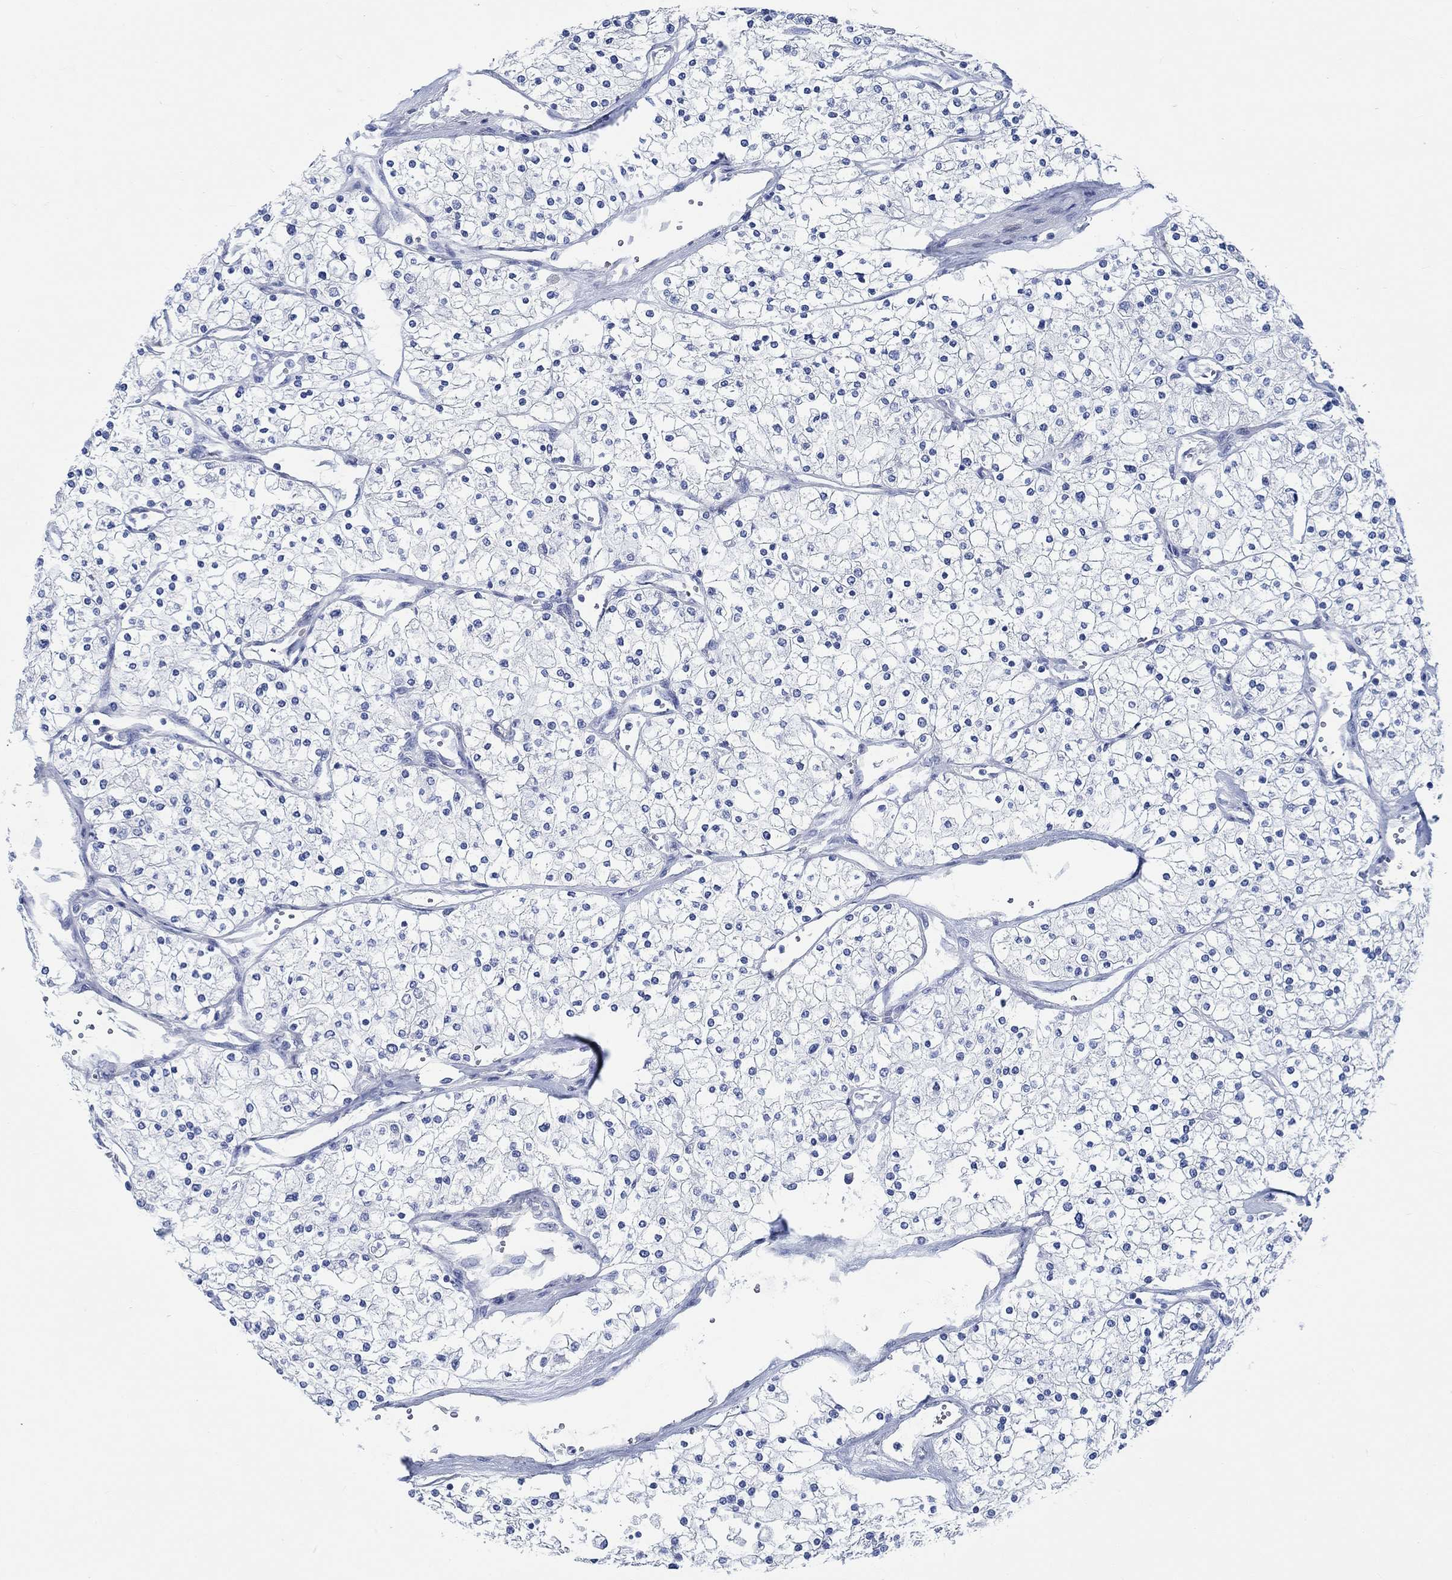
{"staining": {"intensity": "negative", "quantity": "none", "location": "none"}, "tissue": "renal cancer", "cell_type": "Tumor cells", "image_type": "cancer", "snomed": [{"axis": "morphology", "description": "Adenocarcinoma, NOS"}, {"axis": "topography", "description": "Kidney"}], "caption": "Renal cancer stained for a protein using IHC exhibits no staining tumor cells.", "gene": "SVEP1", "patient": {"sex": "male", "age": 80}}